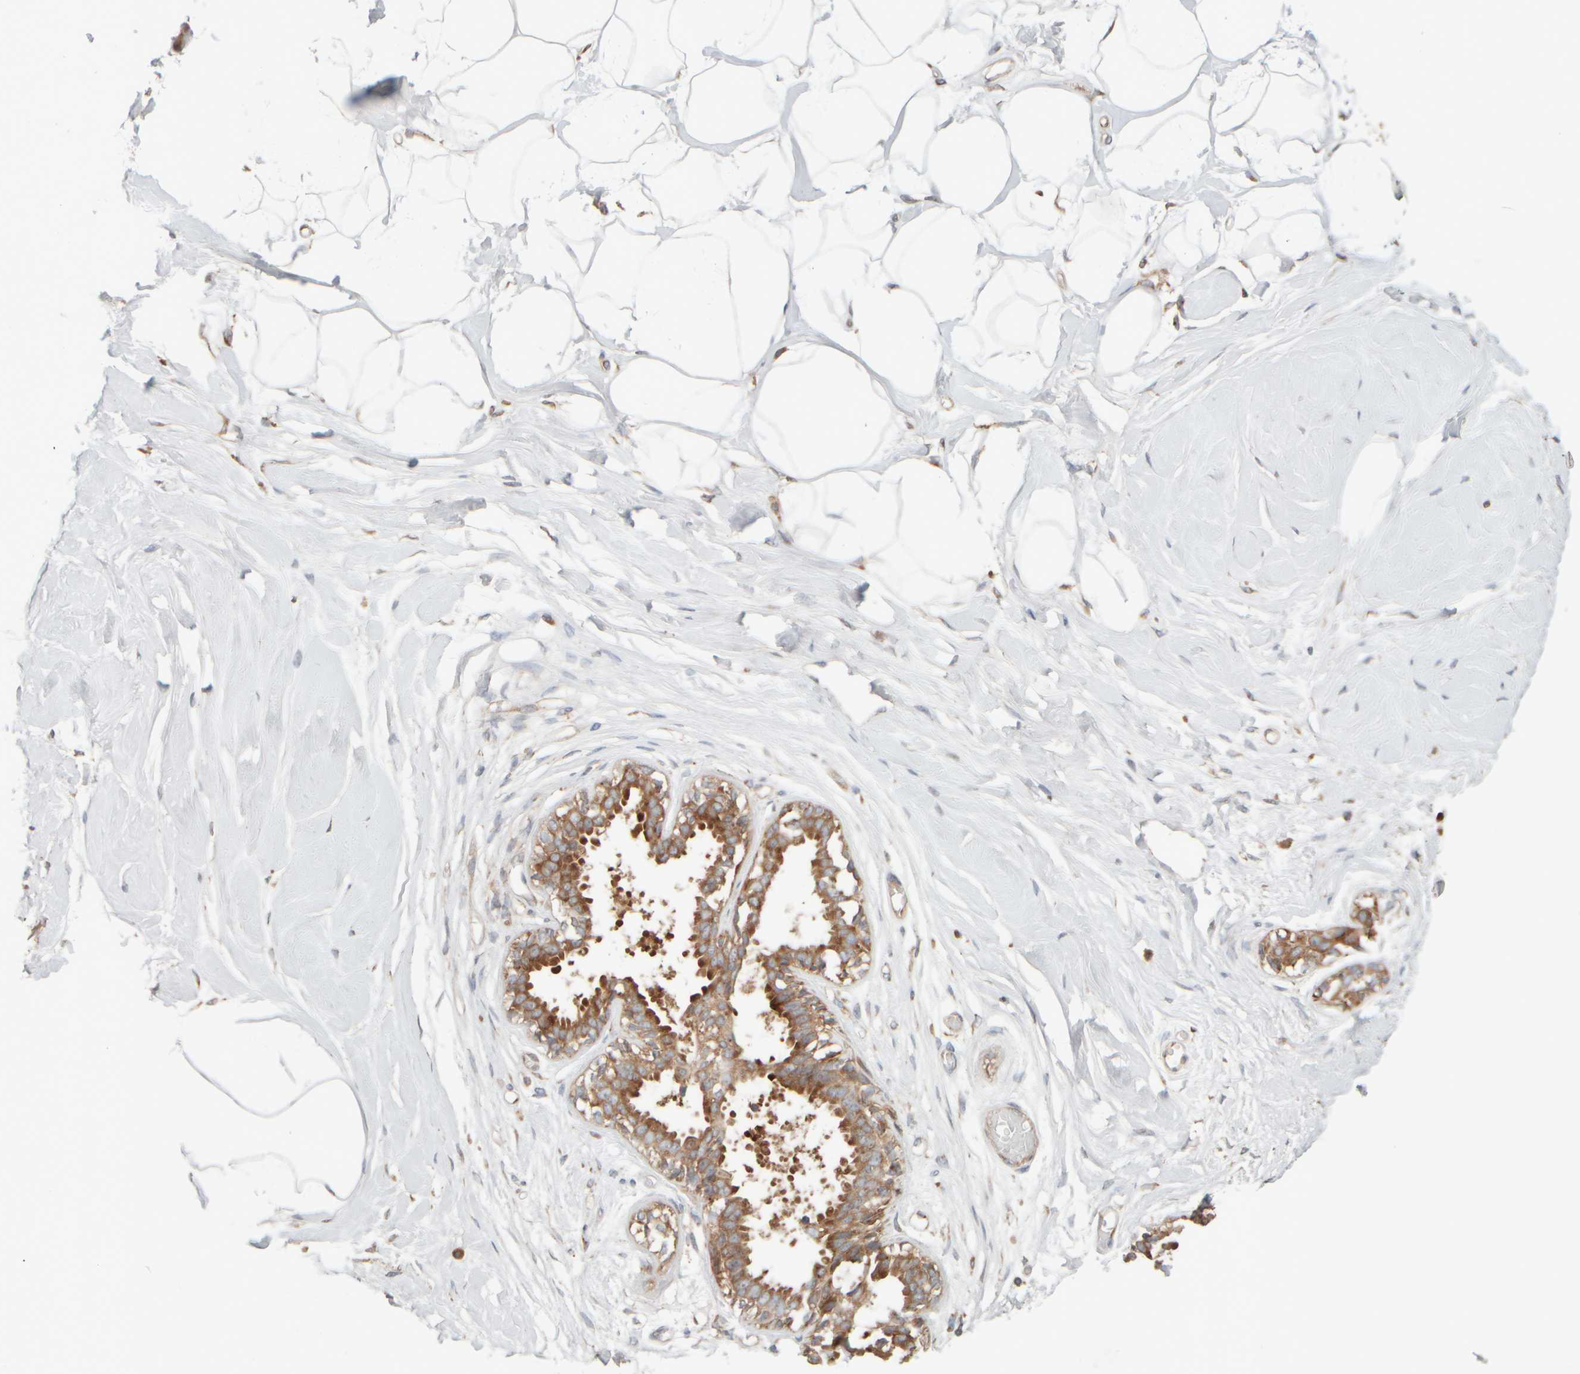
{"staining": {"intensity": "negative", "quantity": "none", "location": "none"}, "tissue": "breast", "cell_type": "Adipocytes", "image_type": "normal", "snomed": [{"axis": "morphology", "description": "Normal tissue, NOS"}, {"axis": "topography", "description": "Breast"}], "caption": "A high-resolution image shows immunohistochemistry (IHC) staining of normal breast, which reveals no significant staining in adipocytes.", "gene": "EIF2B3", "patient": {"sex": "female", "age": 45}}